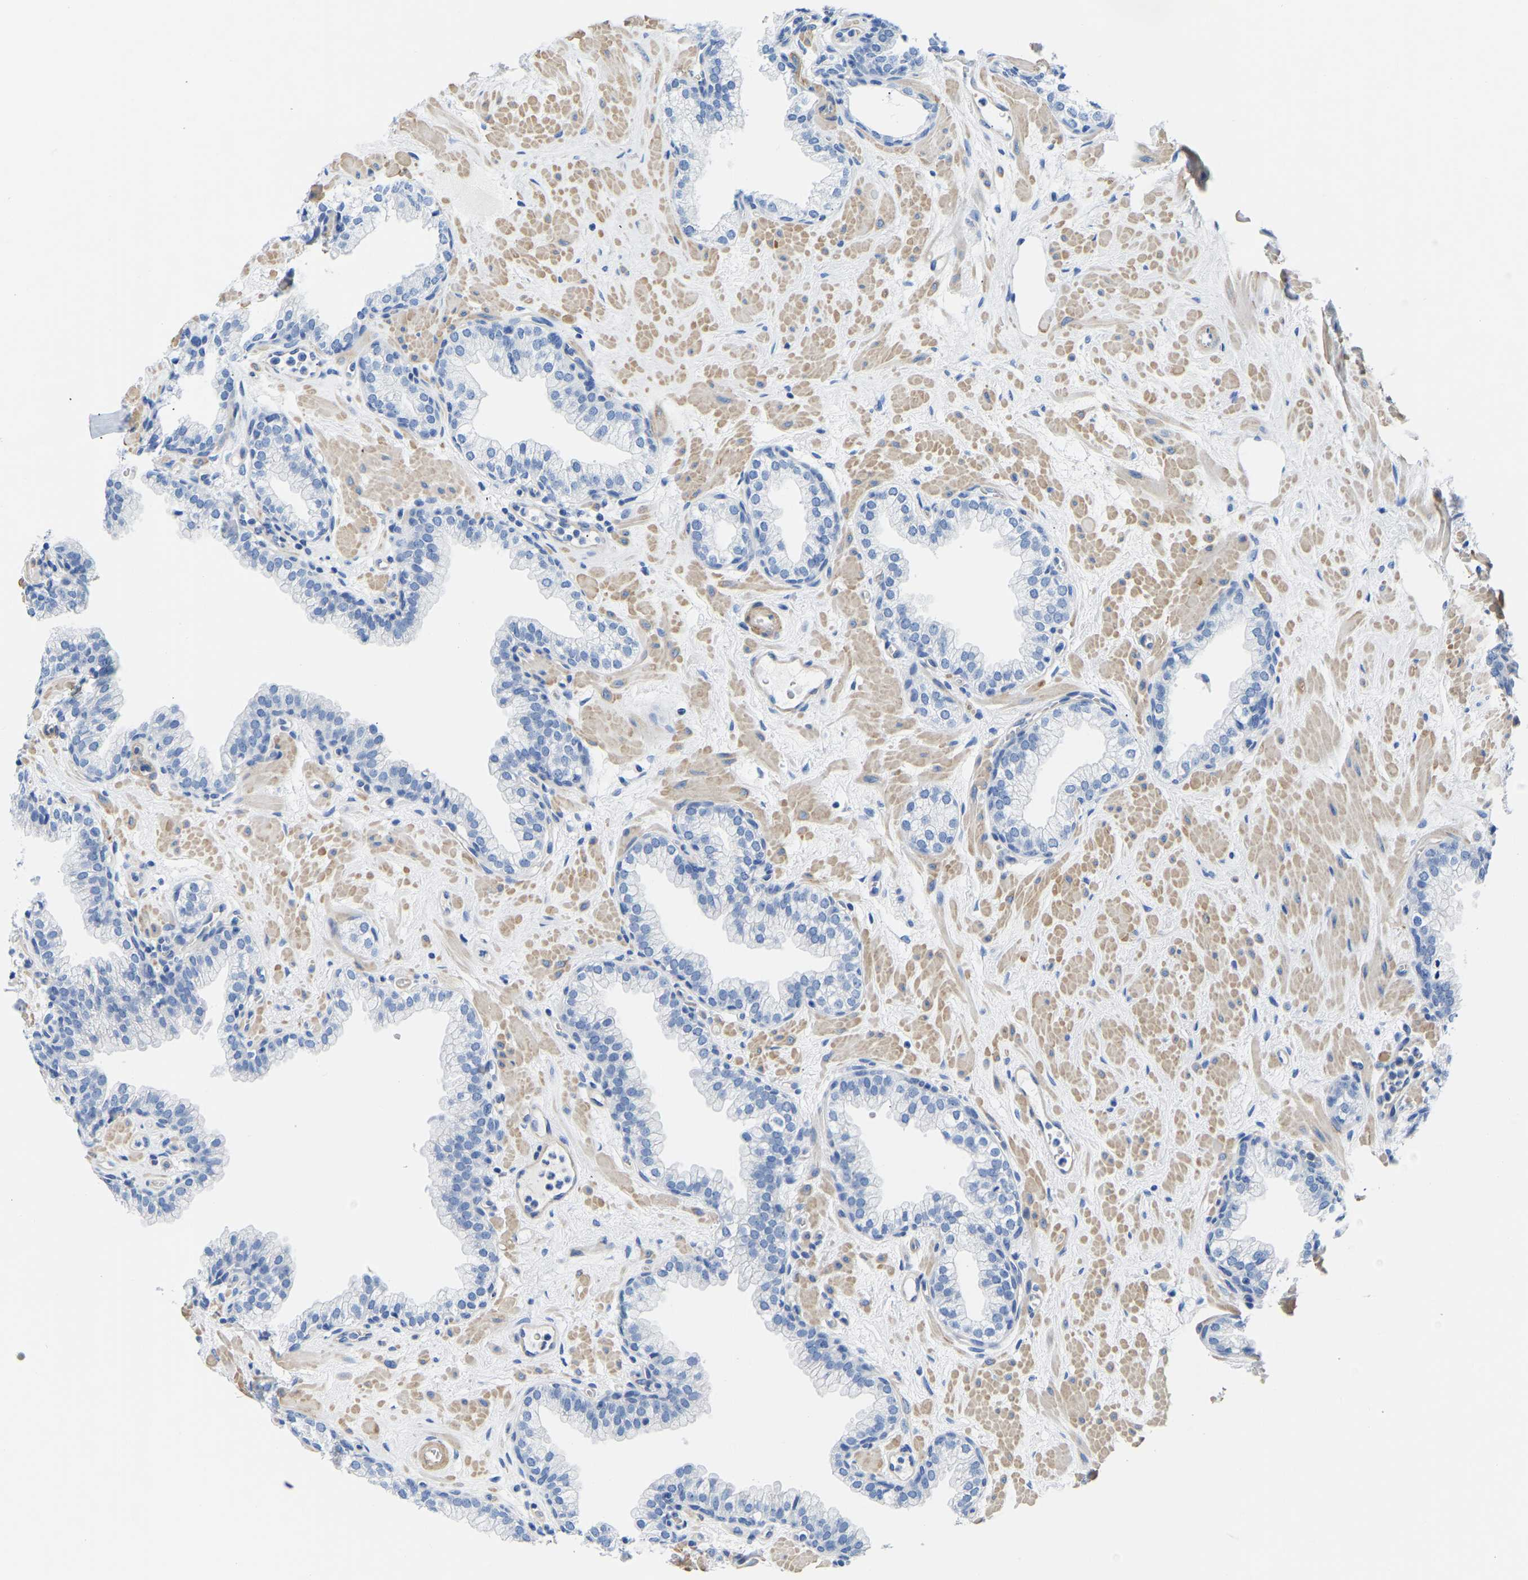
{"staining": {"intensity": "negative", "quantity": "none", "location": "none"}, "tissue": "prostate", "cell_type": "Glandular cells", "image_type": "normal", "snomed": [{"axis": "morphology", "description": "Normal tissue, NOS"}, {"axis": "morphology", "description": "Urothelial carcinoma, Low grade"}, {"axis": "topography", "description": "Urinary bladder"}, {"axis": "topography", "description": "Prostate"}], "caption": "Image shows no protein positivity in glandular cells of unremarkable prostate. (DAB immunohistochemistry (IHC), high magnification).", "gene": "UPK3A", "patient": {"sex": "male", "age": 60}}